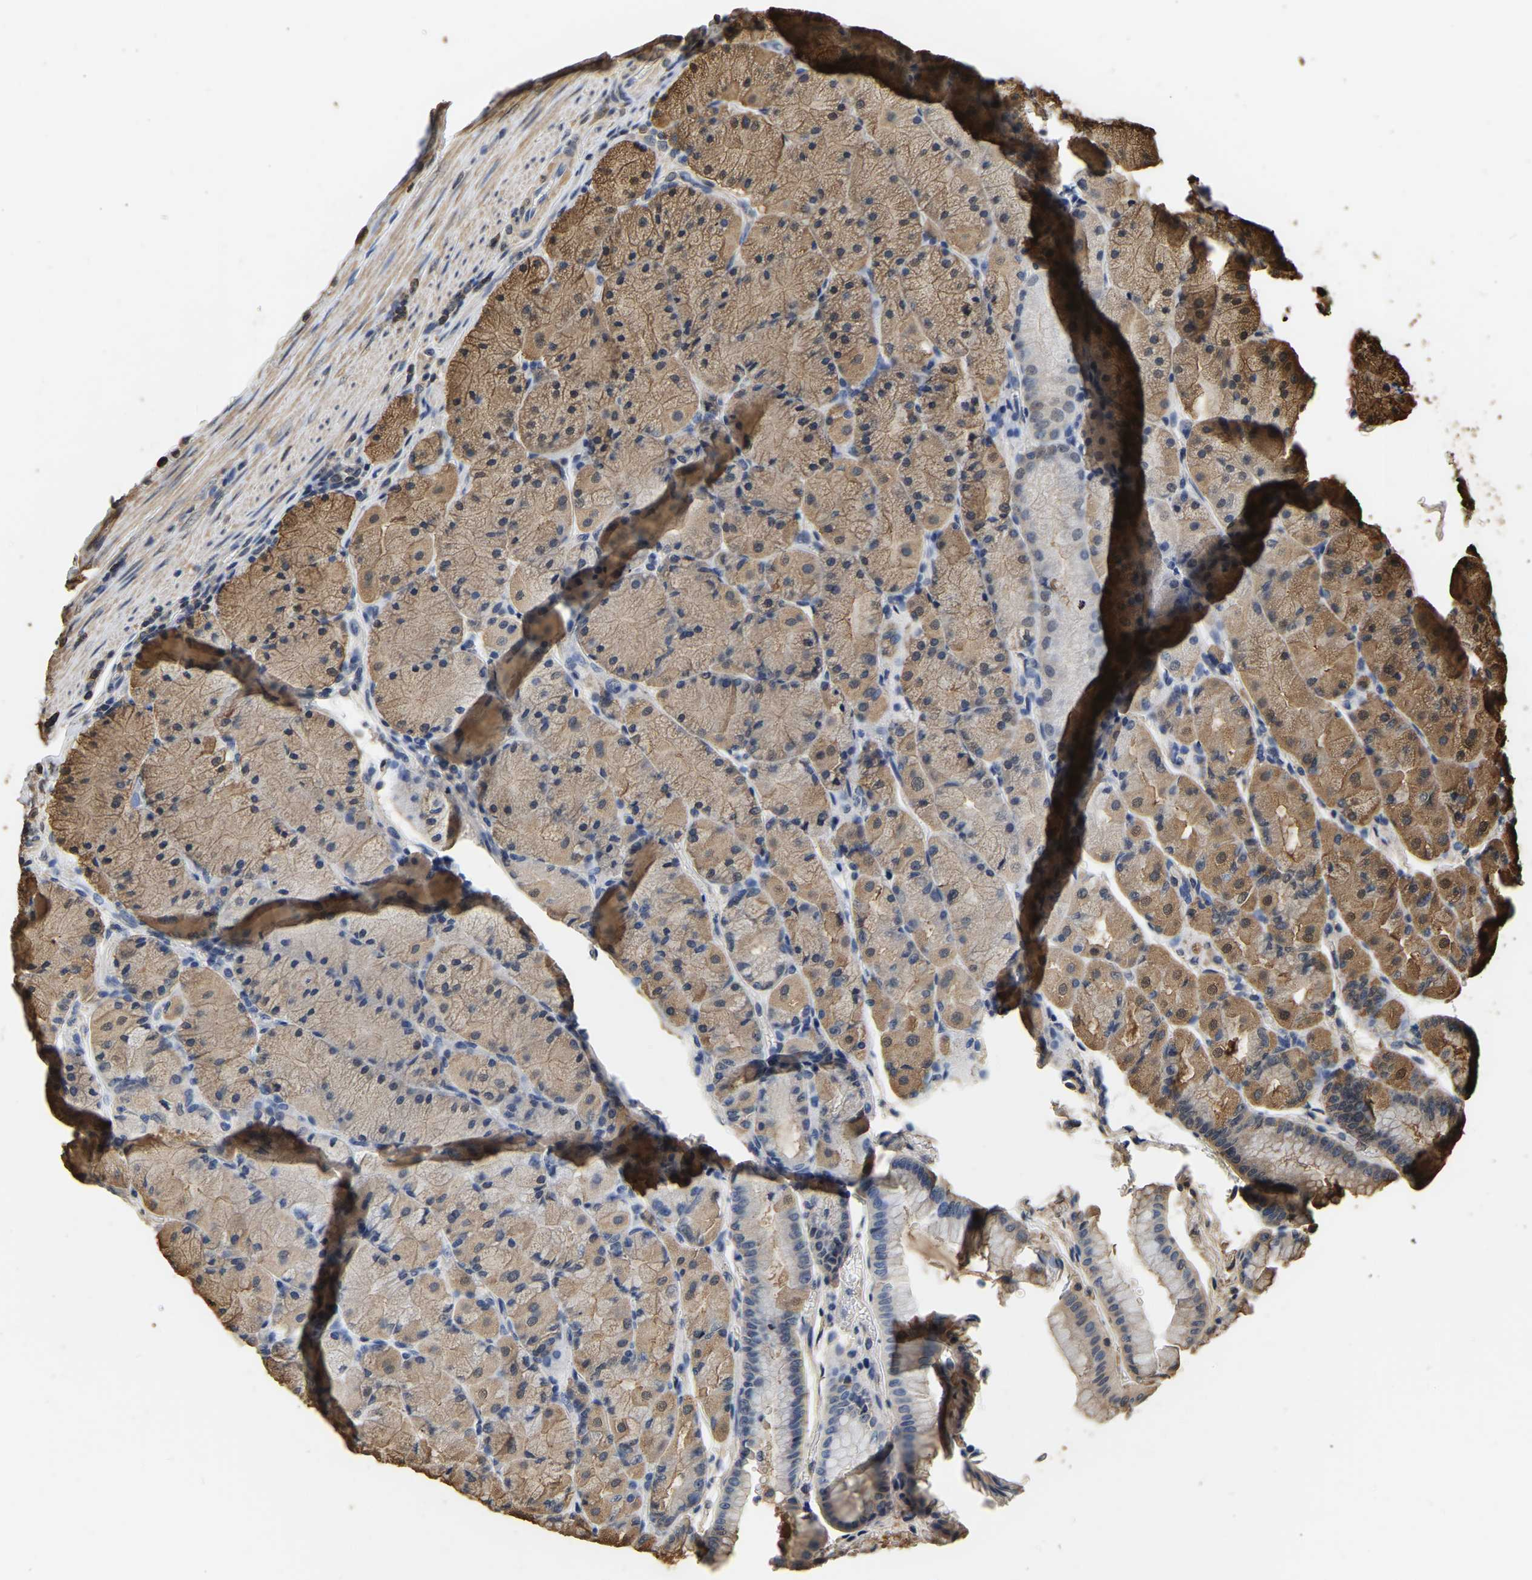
{"staining": {"intensity": "moderate", "quantity": ">75%", "location": "cytoplasmic/membranous"}, "tissue": "stomach", "cell_type": "Glandular cells", "image_type": "normal", "snomed": [{"axis": "morphology", "description": "Normal tissue, NOS"}, {"axis": "morphology", "description": "Carcinoid, malignant, NOS"}, {"axis": "topography", "description": "Stomach, upper"}], "caption": "The histopathology image shows immunohistochemical staining of normal stomach. There is moderate cytoplasmic/membranous expression is identified in approximately >75% of glandular cells. Using DAB (brown) and hematoxylin (blue) stains, captured at high magnification using brightfield microscopy.", "gene": "LDHB", "patient": {"sex": "male", "age": 39}}